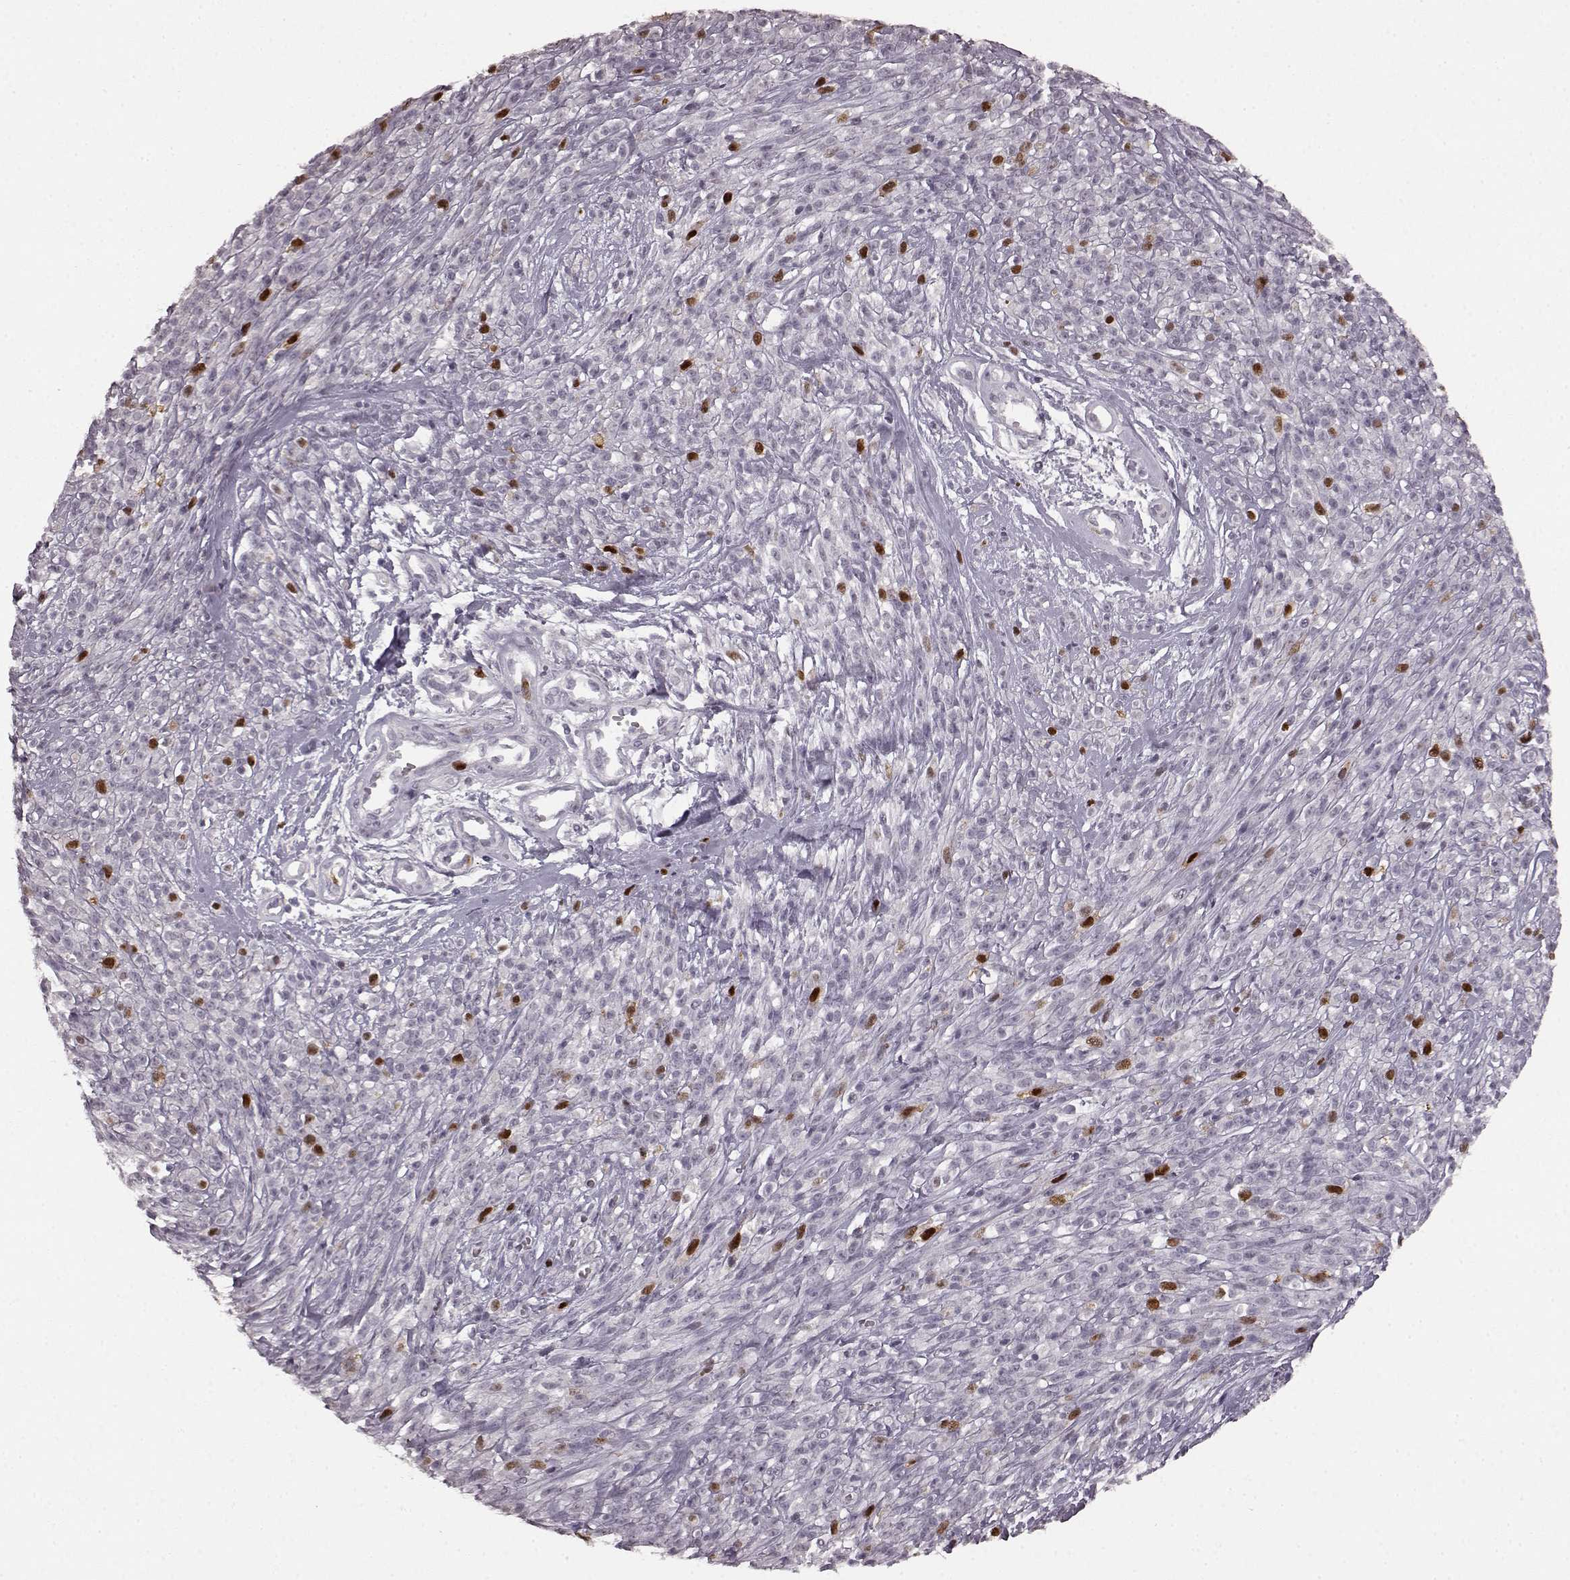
{"staining": {"intensity": "strong", "quantity": "<25%", "location": "nuclear"}, "tissue": "melanoma", "cell_type": "Tumor cells", "image_type": "cancer", "snomed": [{"axis": "morphology", "description": "Malignant melanoma, NOS"}, {"axis": "topography", "description": "Skin"}, {"axis": "topography", "description": "Skin of trunk"}], "caption": "A photomicrograph of melanoma stained for a protein shows strong nuclear brown staining in tumor cells.", "gene": "CCNA2", "patient": {"sex": "male", "age": 74}}